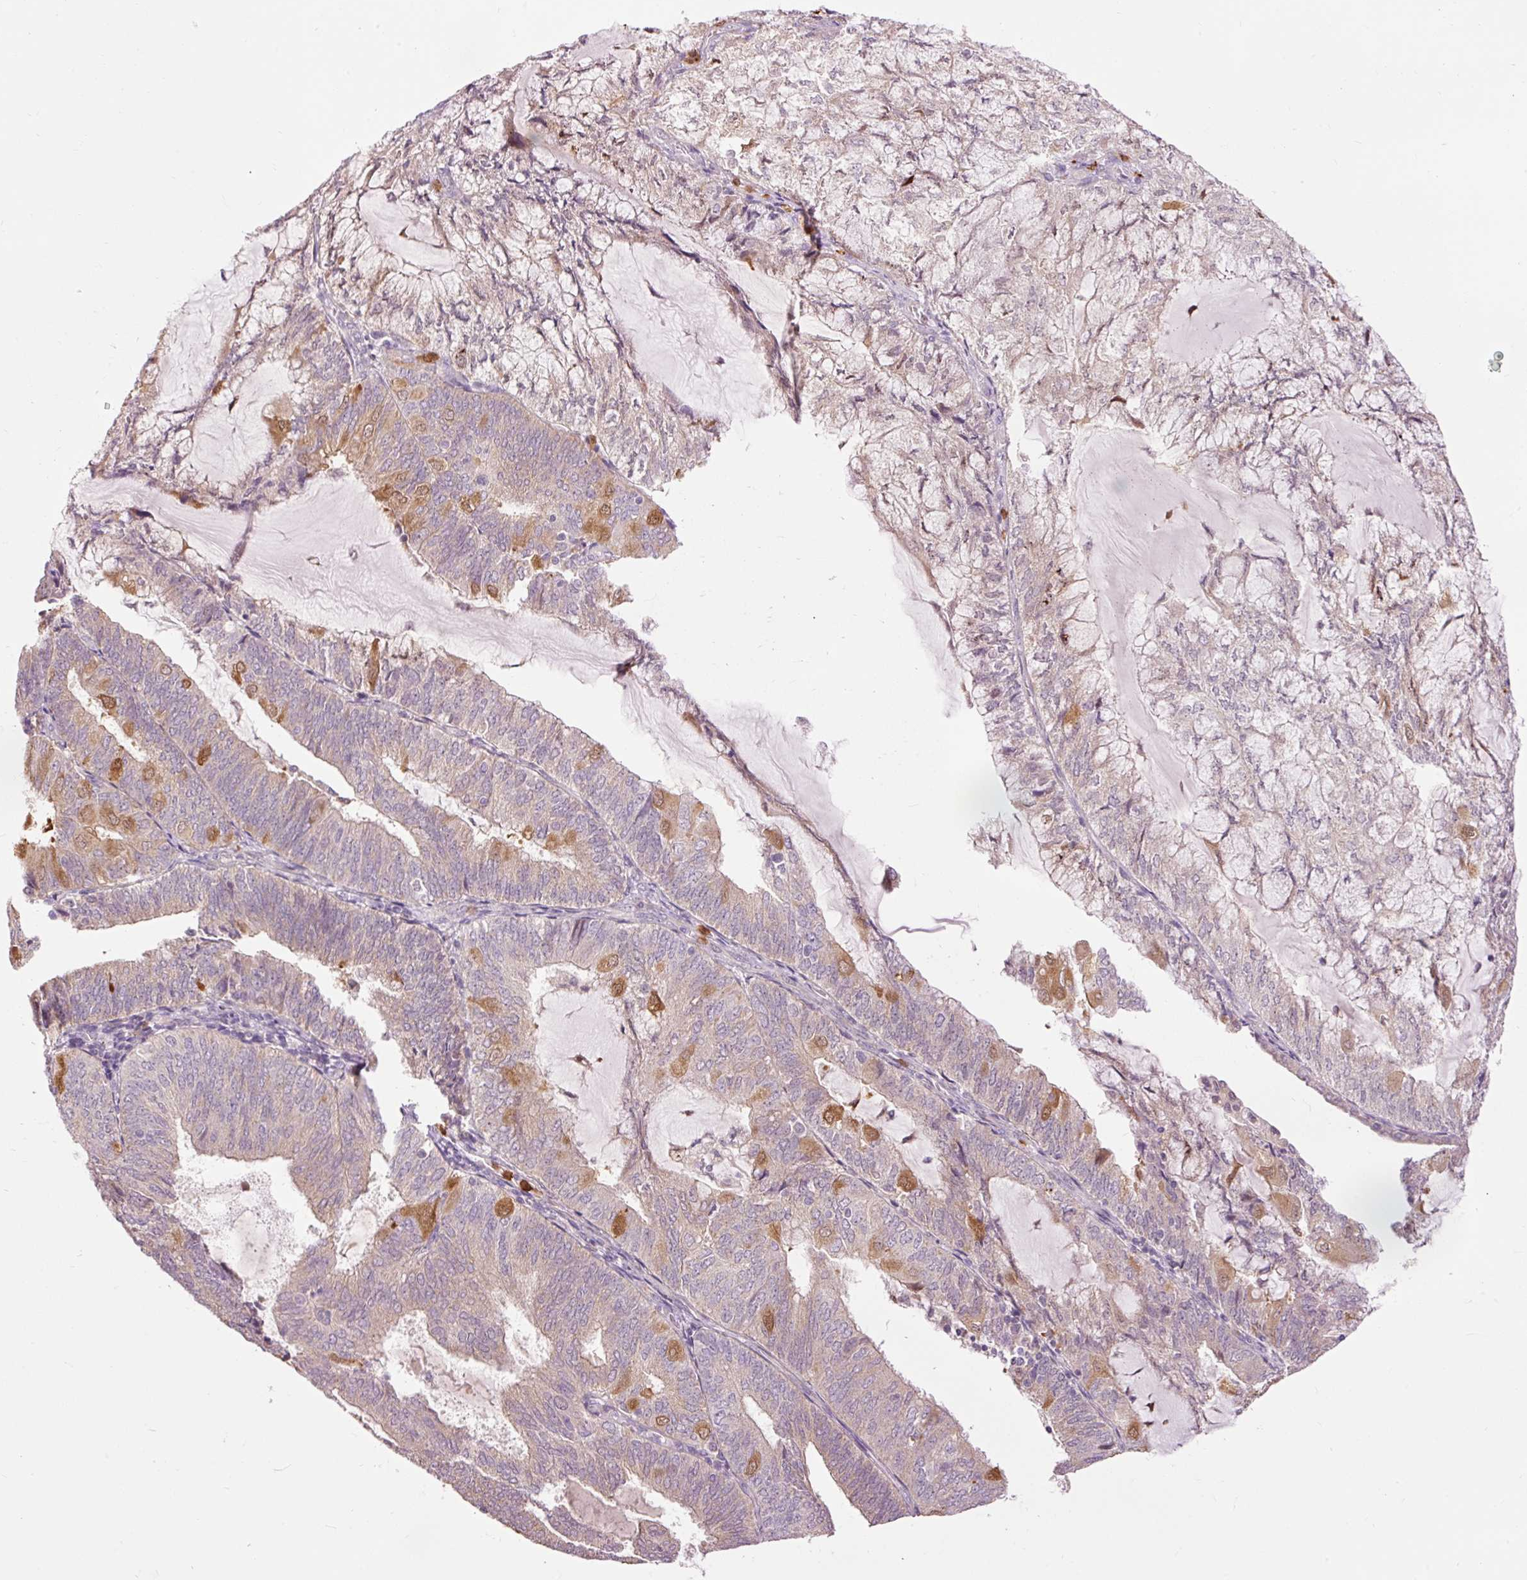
{"staining": {"intensity": "moderate", "quantity": "<25%", "location": "cytoplasmic/membranous"}, "tissue": "endometrial cancer", "cell_type": "Tumor cells", "image_type": "cancer", "snomed": [{"axis": "morphology", "description": "Adenocarcinoma, NOS"}, {"axis": "topography", "description": "Endometrium"}], "caption": "Immunohistochemical staining of human endometrial cancer demonstrates moderate cytoplasmic/membranous protein positivity in about <25% of tumor cells.", "gene": "PRDX5", "patient": {"sex": "female", "age": 81}}